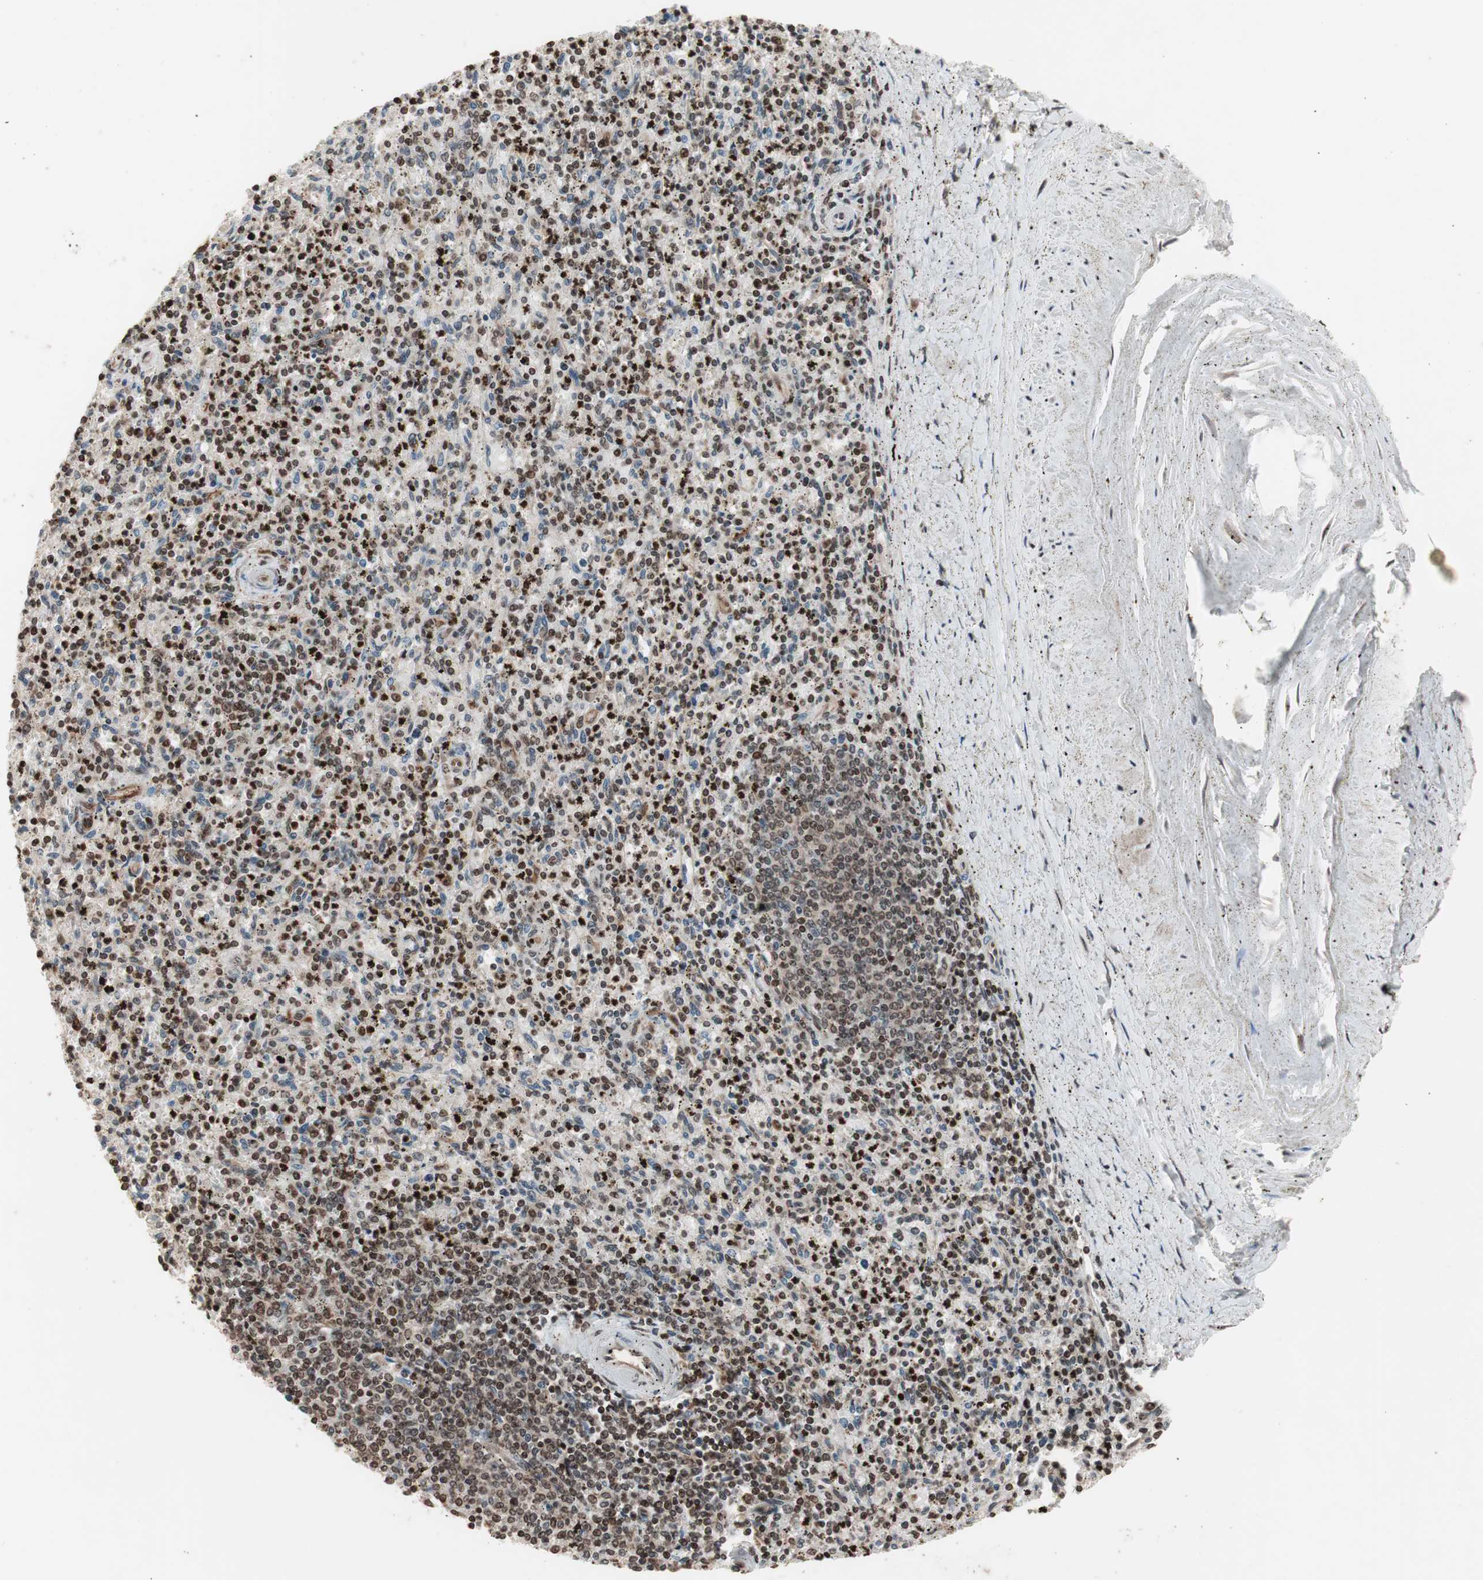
{"staining": {"intensity": "moderate", "quantity": "25%-75%", "location": "cytoplasmic/membranous,nuclear"}, "tissue": "spleen", "cell_type": "Cells in red pulp", "image_type": "normal", "snomed": [{"axis": "morphology", "description": "Normal tissue, NOS"}, {"axis": "topography", "description": "Spleen"}], "caption": "A medium amount of moderate cytoplasmic/membranous,nuclear positivity is appreciated in about 25%-75% of cells in red pulp in benign spleen. (Brightfield microscopy of DAB IHC at high magnification).", "gene": "ZFC3H1", "patient": {"sex": "male", "age": 72}}